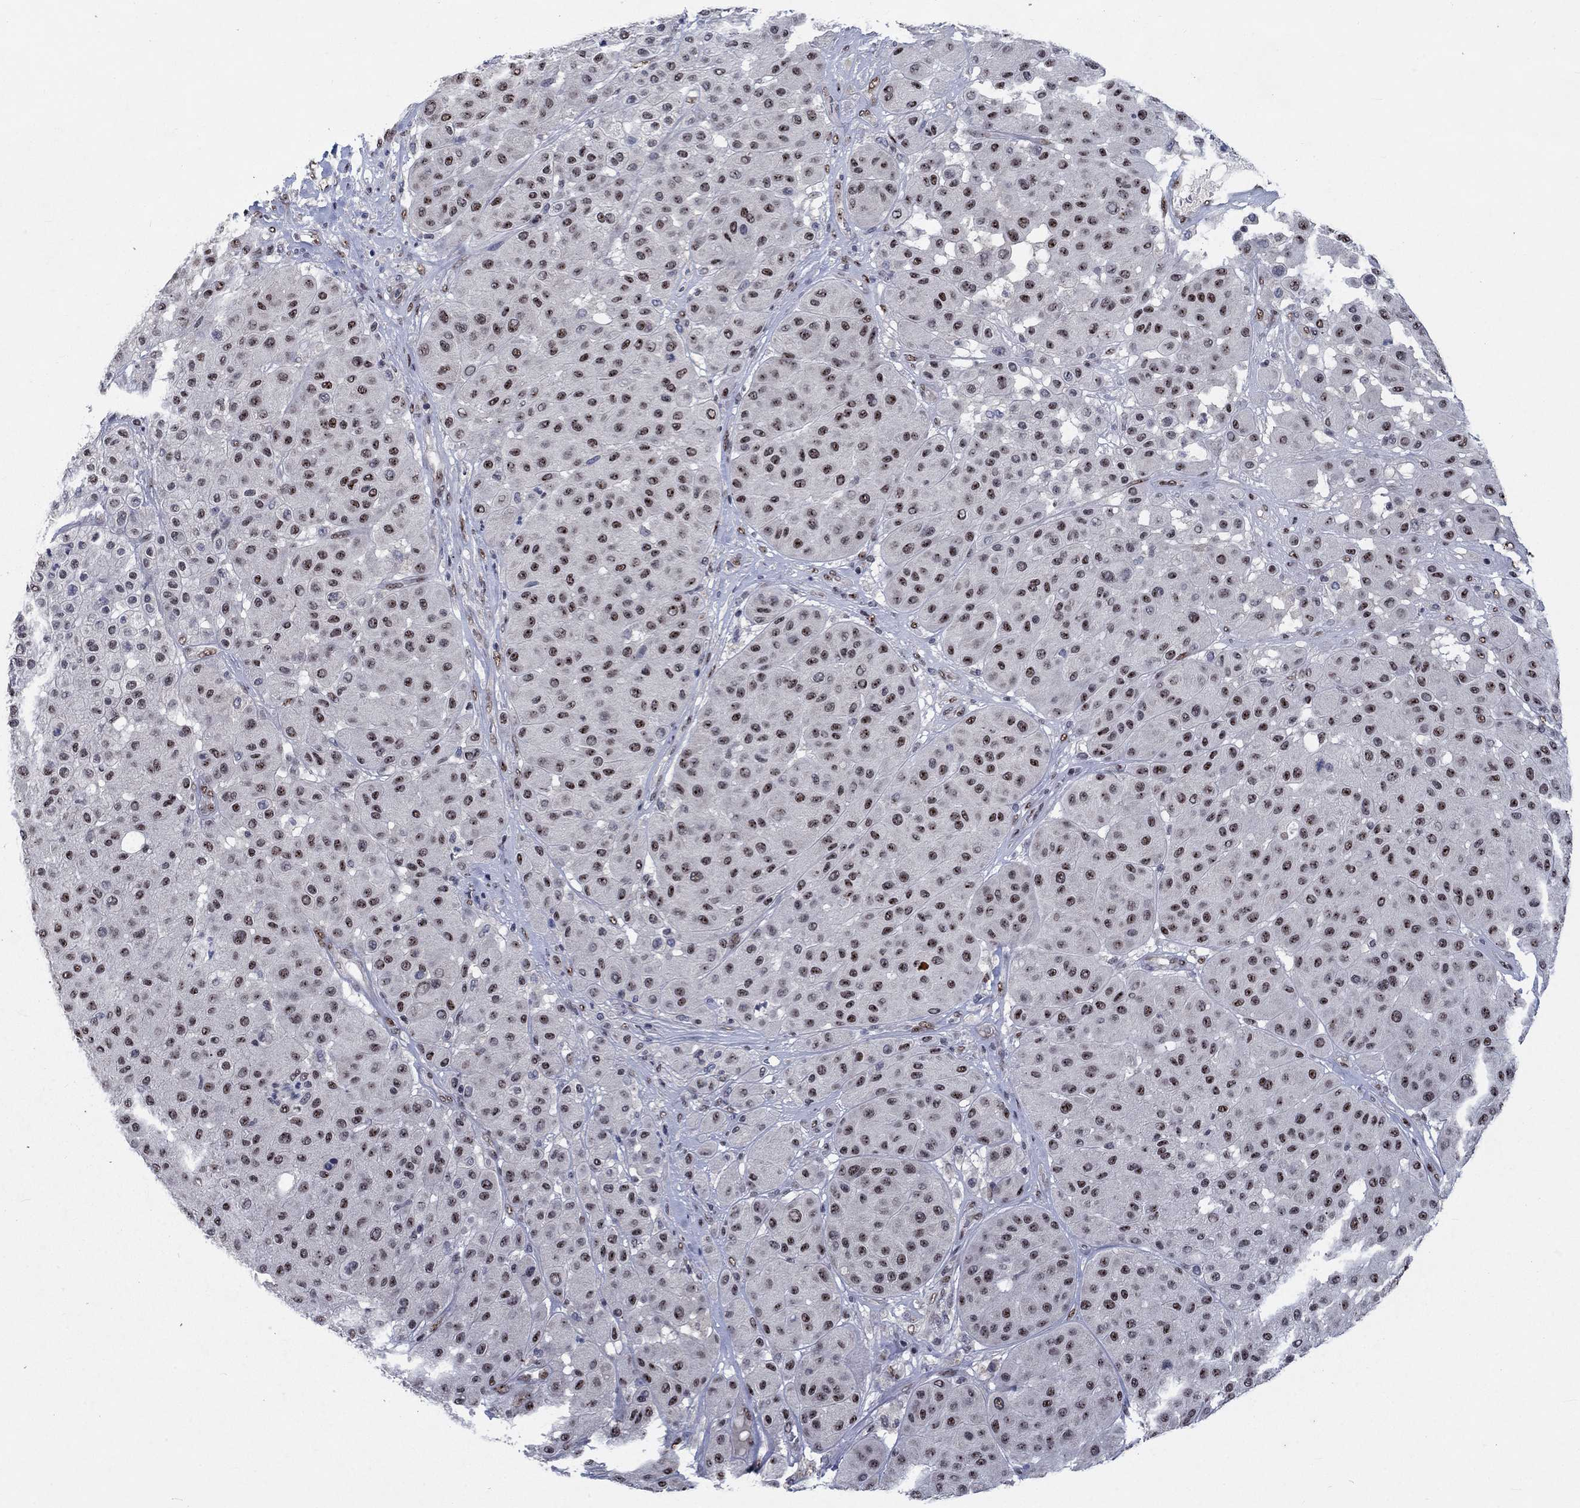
{"staining": {"intensity": "strong", "quantity": "25%-75%", "location": "nuclear"}, "tissue": "melanoma", "cell_type": "Tumor cells", "image_type": "cancer", "snomed": [{"axis": "morphology", "description": "Malignant melanoma, Metastatic site"}, {"axis": "topography", "description": "Smooth muscle"}], "caption": "Protein staining exhibits strong nuclear staining in approximately 25%-75% of tumor cells in malignant melanoma (metastatic site).", "gene": "HTN1", "patient": {"sex": "male", "age": 41}}